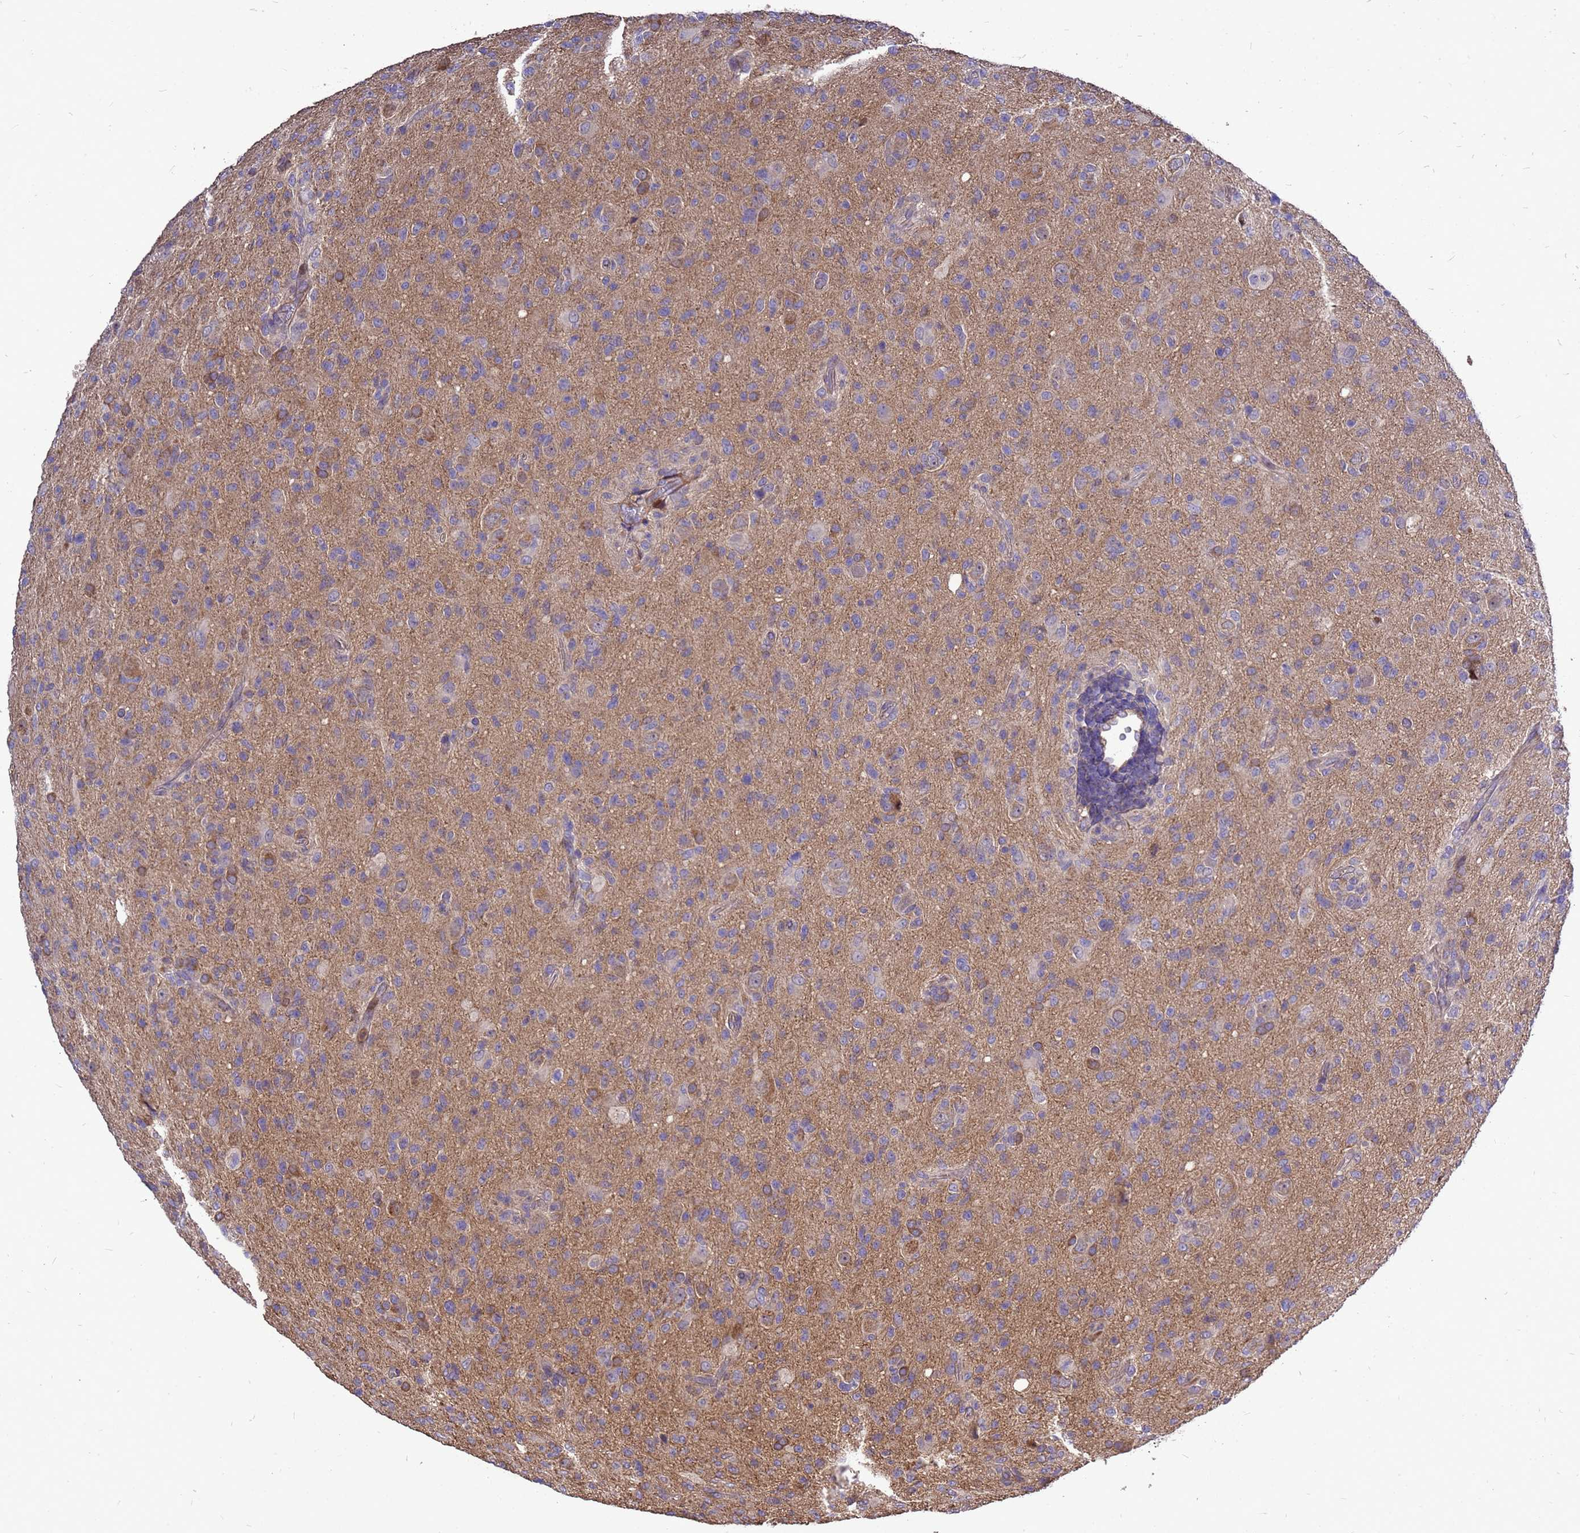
{"staining": {"intensity": "negative", "quantity": "none", "location": "none"}, "tissue": "glioma", "cell_type": "Tumor cells", "image_type": "cancer", "snomed": [{"axis": "morphology", "description": "Glioma, malignant, High grade"}, {"axis": "topography", "description": "Brain"}], "caption": "This is an IHC histopathology image of human glioma. There is no expression in tumor cells.", "gene": "RSPRY1", "patient": {"sex": "female", "age": 57}}